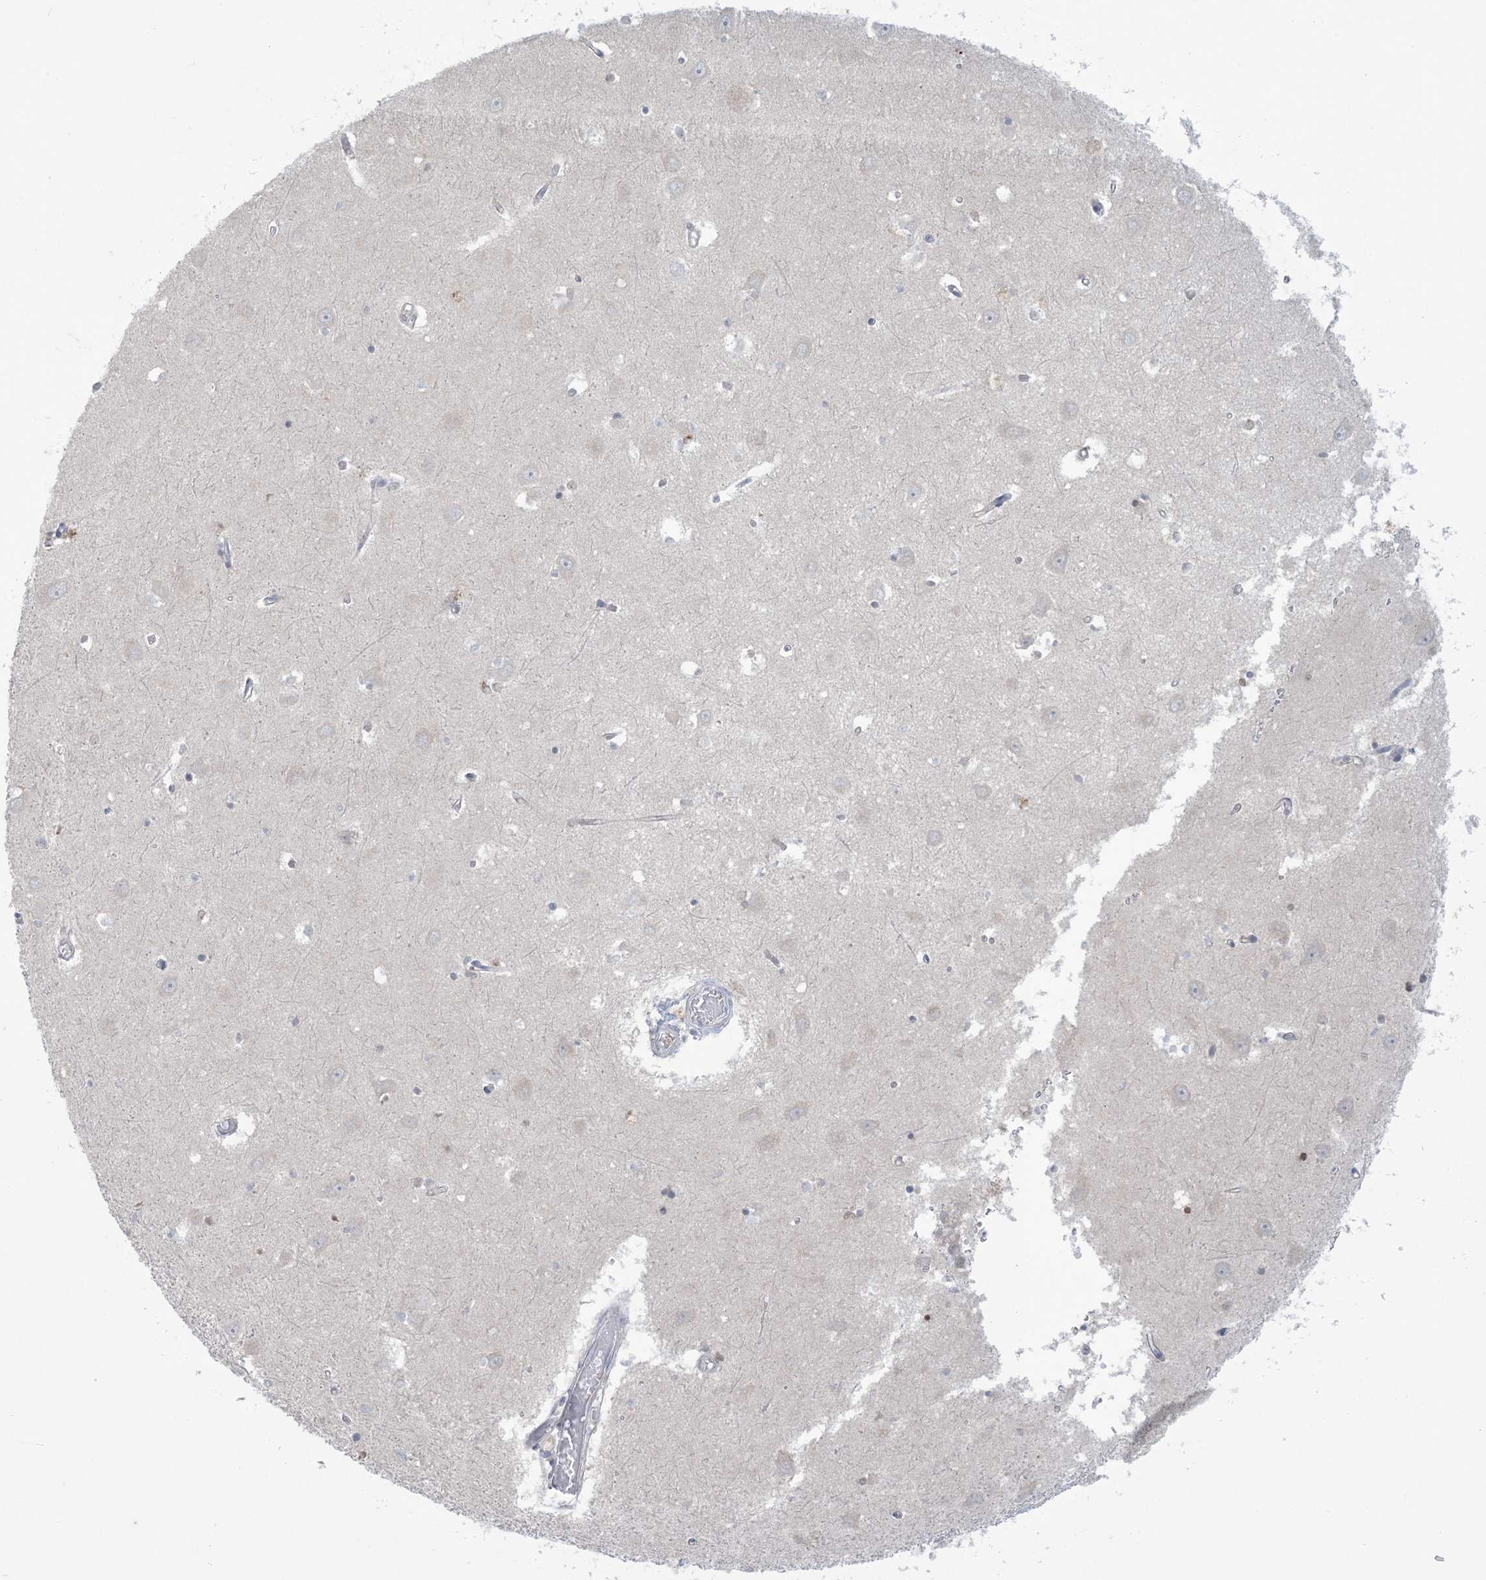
{"staining": {"intensity": "strong", "quantity": "<25%", "location": "nuclear"}, "tissue": "hippocampus", "cell_type": "Glial cells", "image_type": "normal", "snomed": [{"axis": "morphology", "description": "Normal tissue, NOS"}, {"axis": "topography", "description": "Hippocampus"}], "caption": "This image demonstrates immunohistochemistry staining of unremarkable hippocampus, with medium strong nuclear staining in approximately <25% of glial cells.", "gene": "NRBP2", "patient": {"sex": "male", "age": 70}}